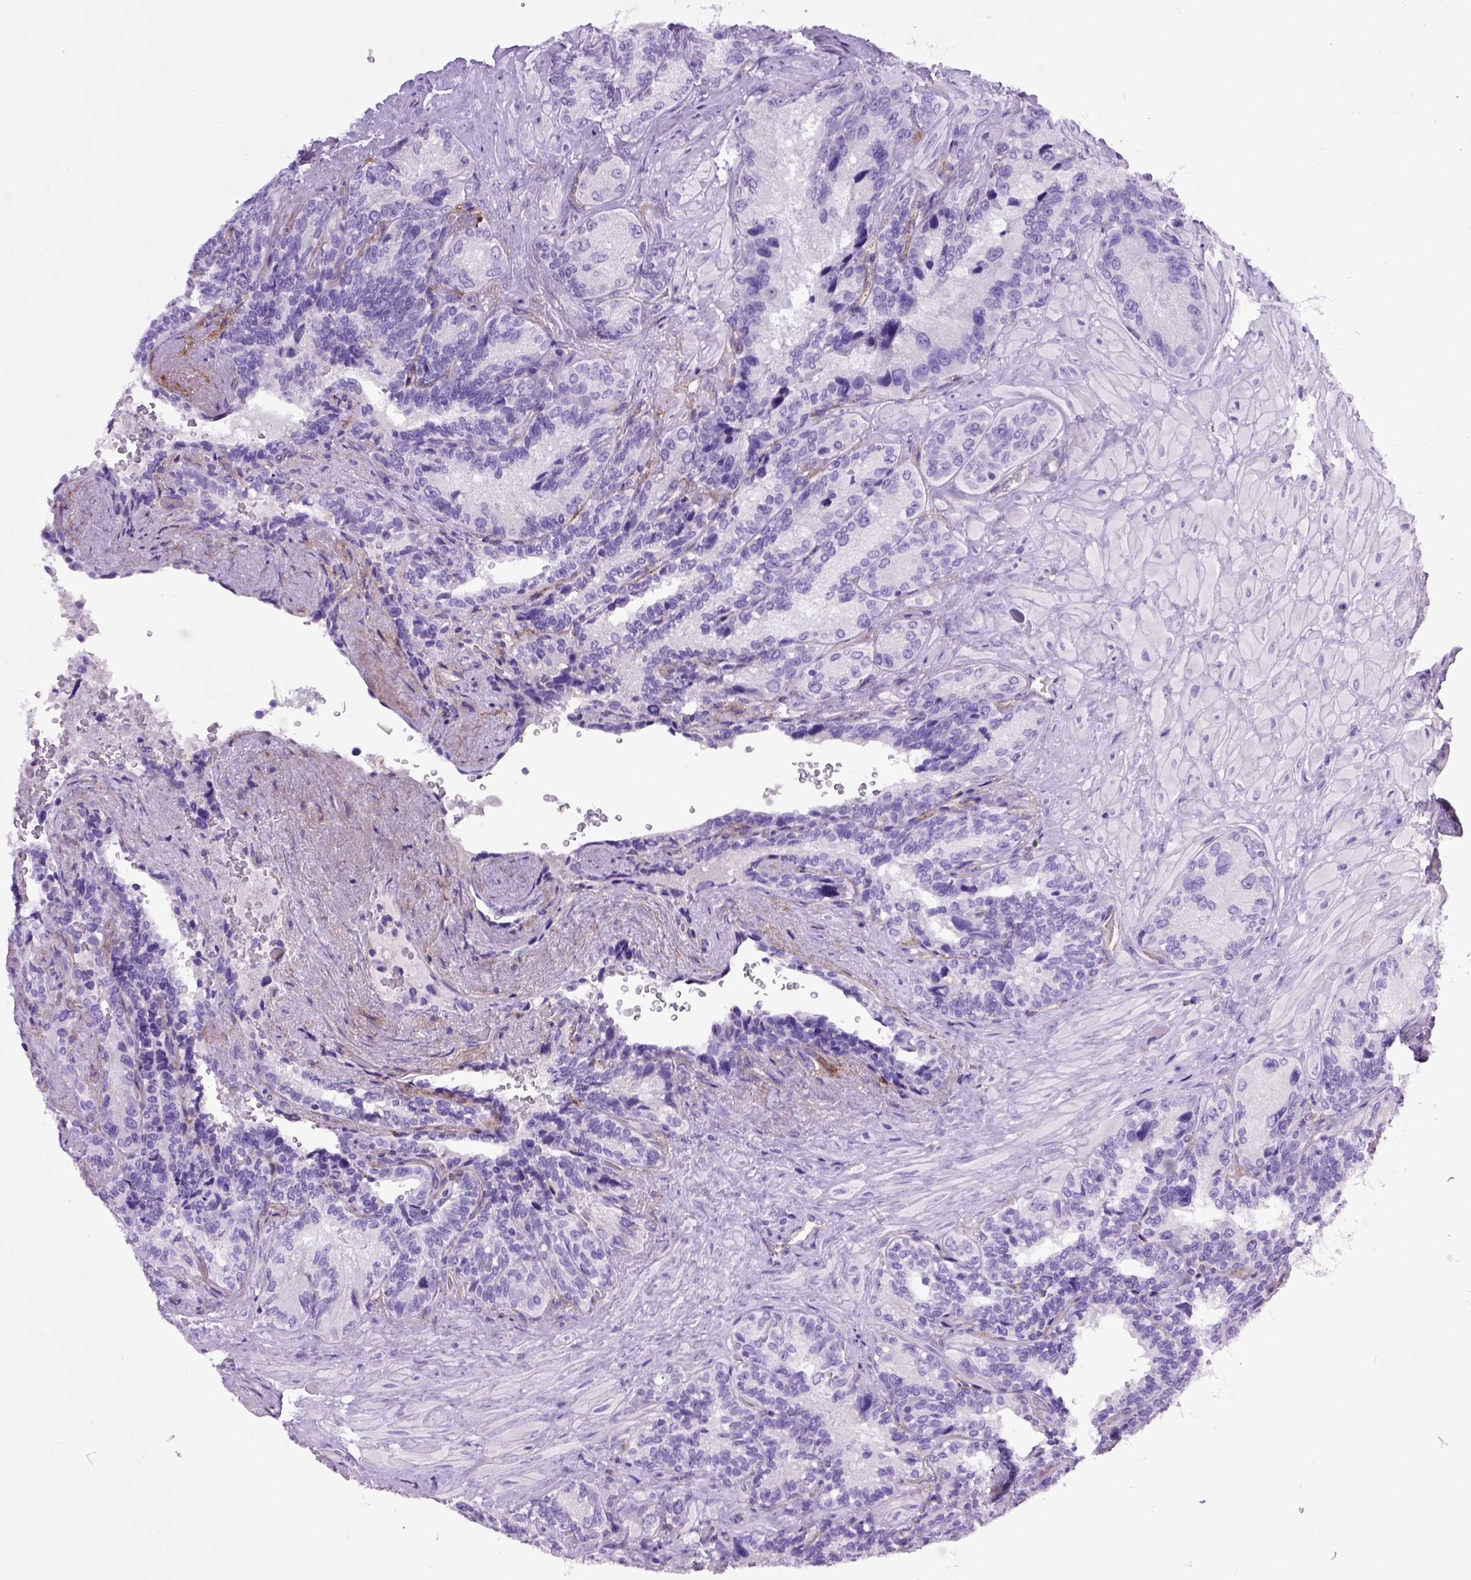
{"staining": {"intensity": "negative", "quantity": "none", "location": "none"}, "tissue": "seminal vesicle", "cell_type": "Glandular cells", "image_type": "normal", "snomed": [{"axis": "morphology", "description": "Normal tissue, NOS"}, {"axis": "topography", "description": "Seminal veicle"}], "caption": "A high-resolution photomicrograph shows IHC staining of unremarkable seminal vesicle, which shows no significant staining in glandular cells. (Stains: DAB (3,3'-diaminobenzidine) immunohistochemistry with hematoxylin counter stain, Microscopy: brightfield microscopy at high magnification).", "gene": "ENG", "patient": {"sex": "male", "age": 69}}